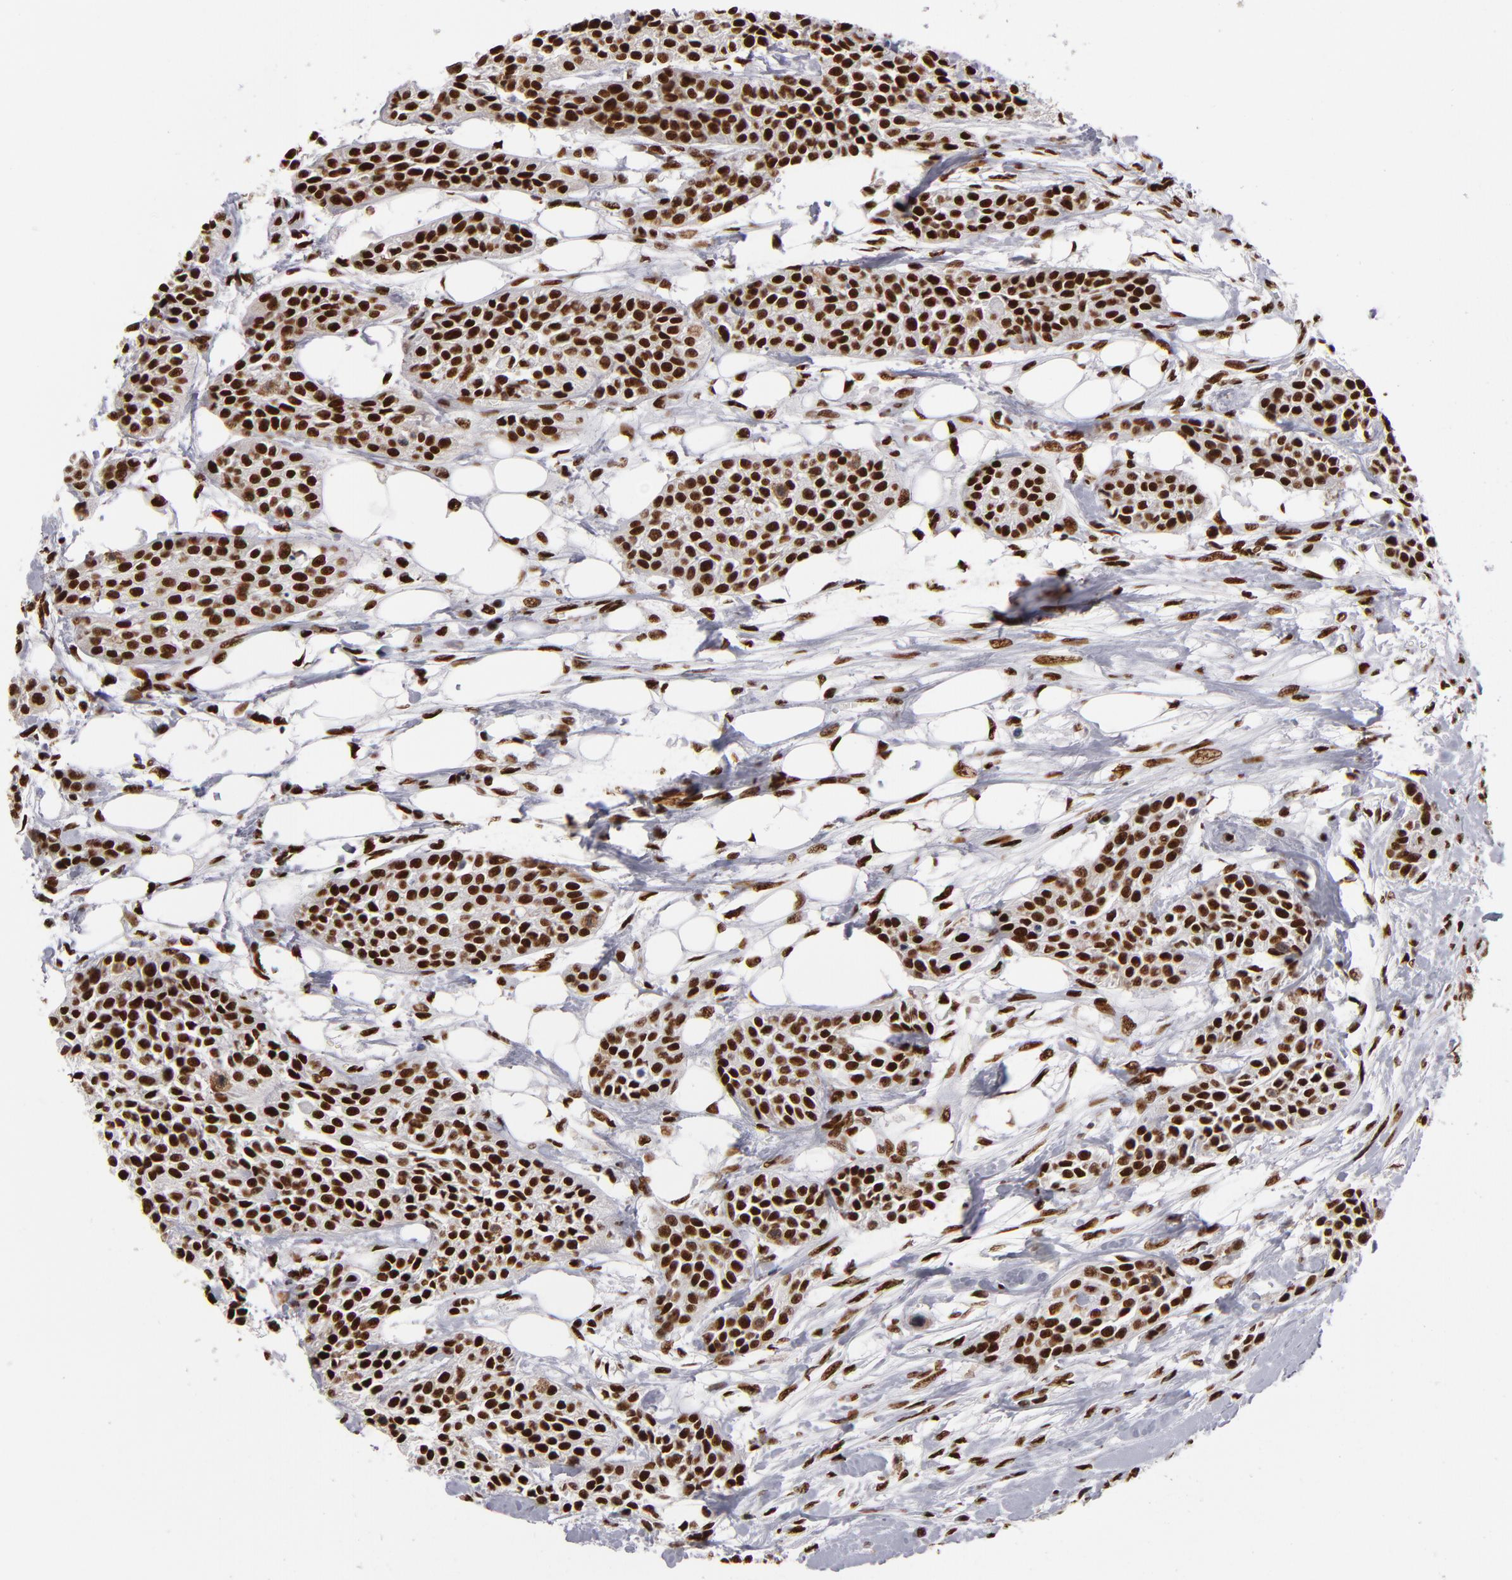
{"staining": {"intensity": "strong", "quantity": ">75%", "location": "nuclear"}, "tissue": "urothelial cancer", "cell_type": "Tumor cells", "image_type": "cancer", "snomed": [{"axis": "morphology", "description": "Urothelial carcinoma, High grade"}, {"axis": "topography", "description": "Urinary bladder"}], "caption": "The image reveals staining of urothelial cancer, revealing strong nuclear protein staining (brown color) within tumor cells.", "gene": "MRE11", "patient": {"sex": "male", "age": 56}}